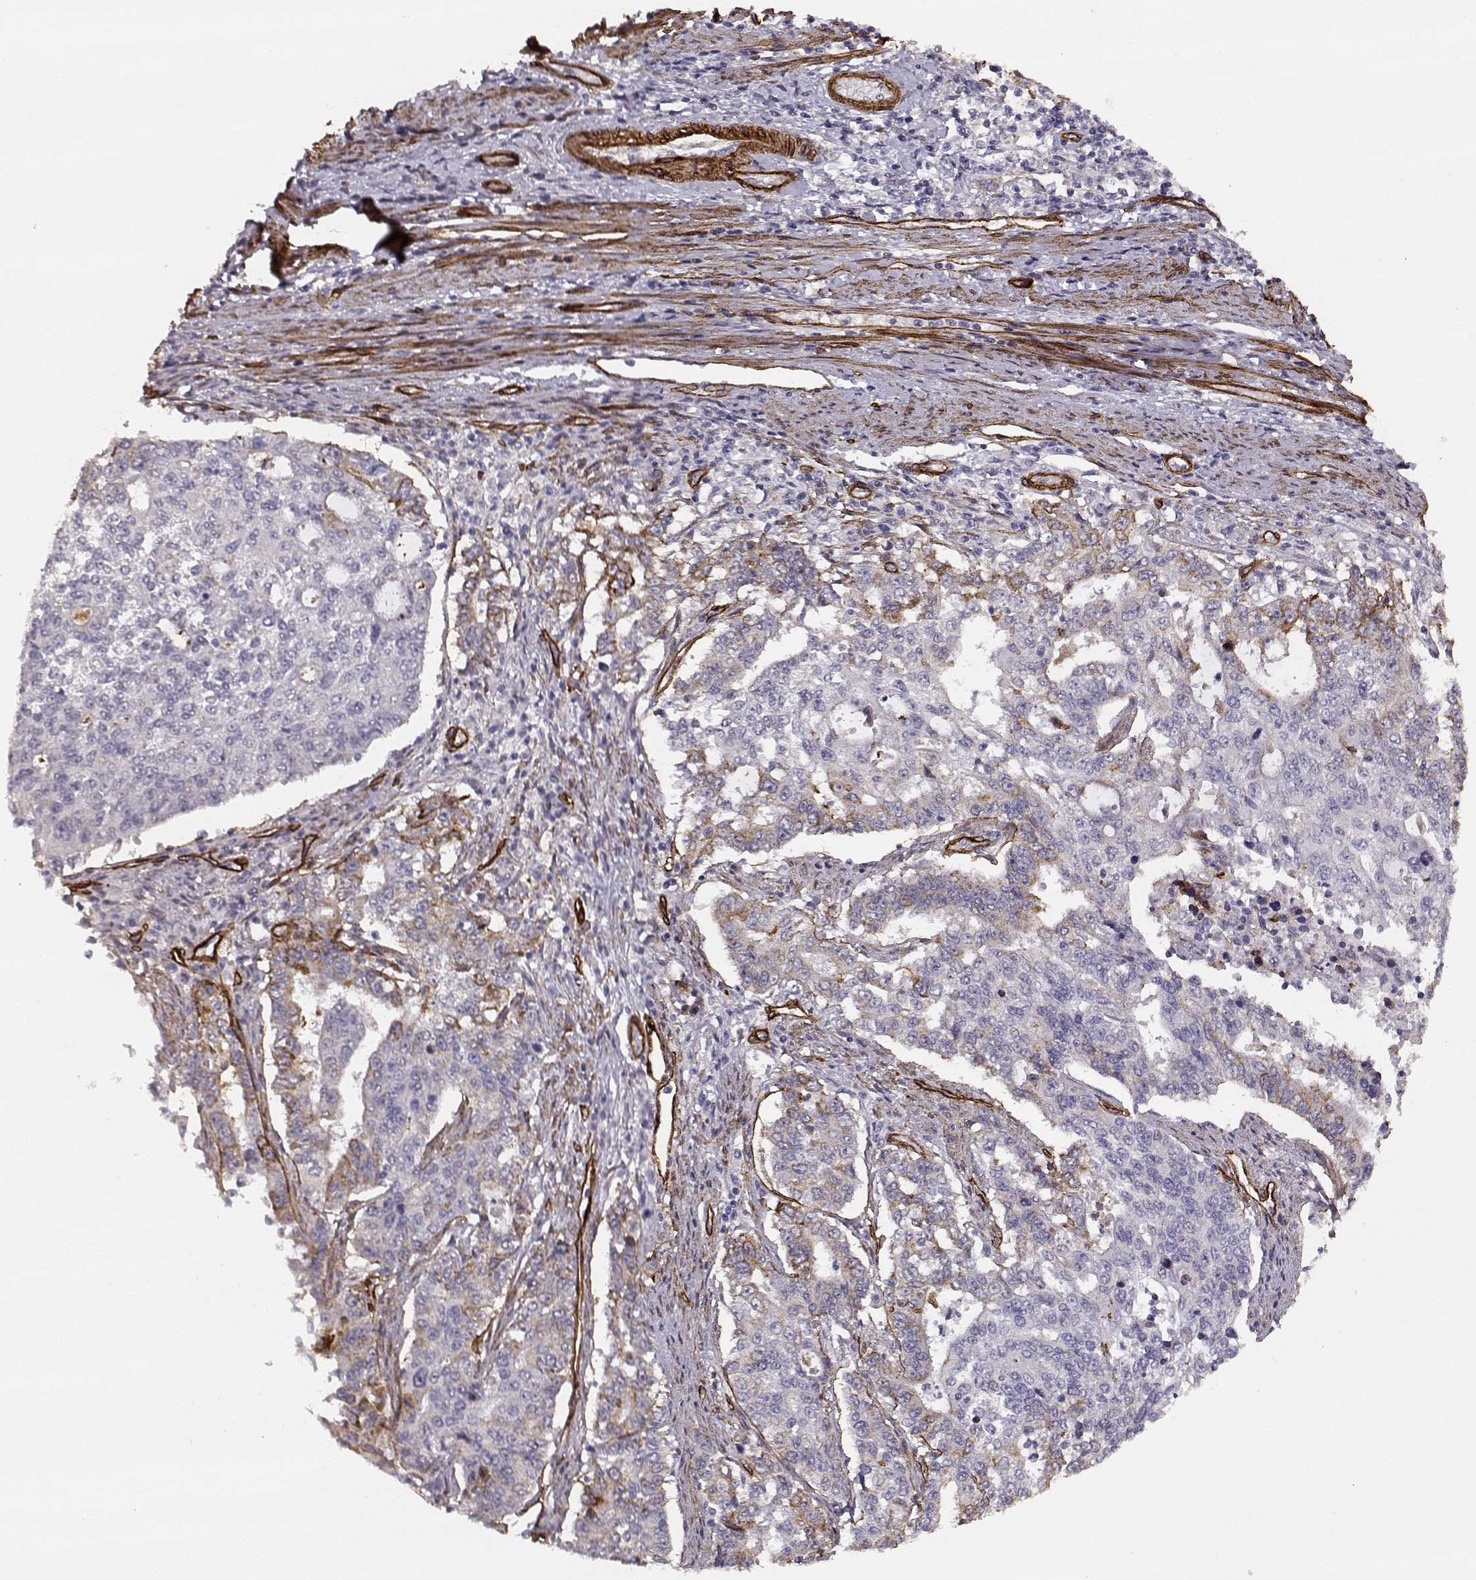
{"staining": {"intensity": "weak", "quantity": "<25%", "location": "cytoplasmic/membranous"}, "tissue": "endometrial cancer", "cell_type": "Tumor cells", "image_type": "cancer", "snomed": [{"axis": "morphology", "description": "Adenocarcinoma, NOS"}, {"axis": "topography", "description": "Uterus"}], "caption": "IHC of human endometrial cancer shows no staining in tumor cells. (DAB (3,3'-diaminobenzidine) IHC, high magnification).", "gene": "LAMC1", "patient": {"sex": "female", "age": 59}}